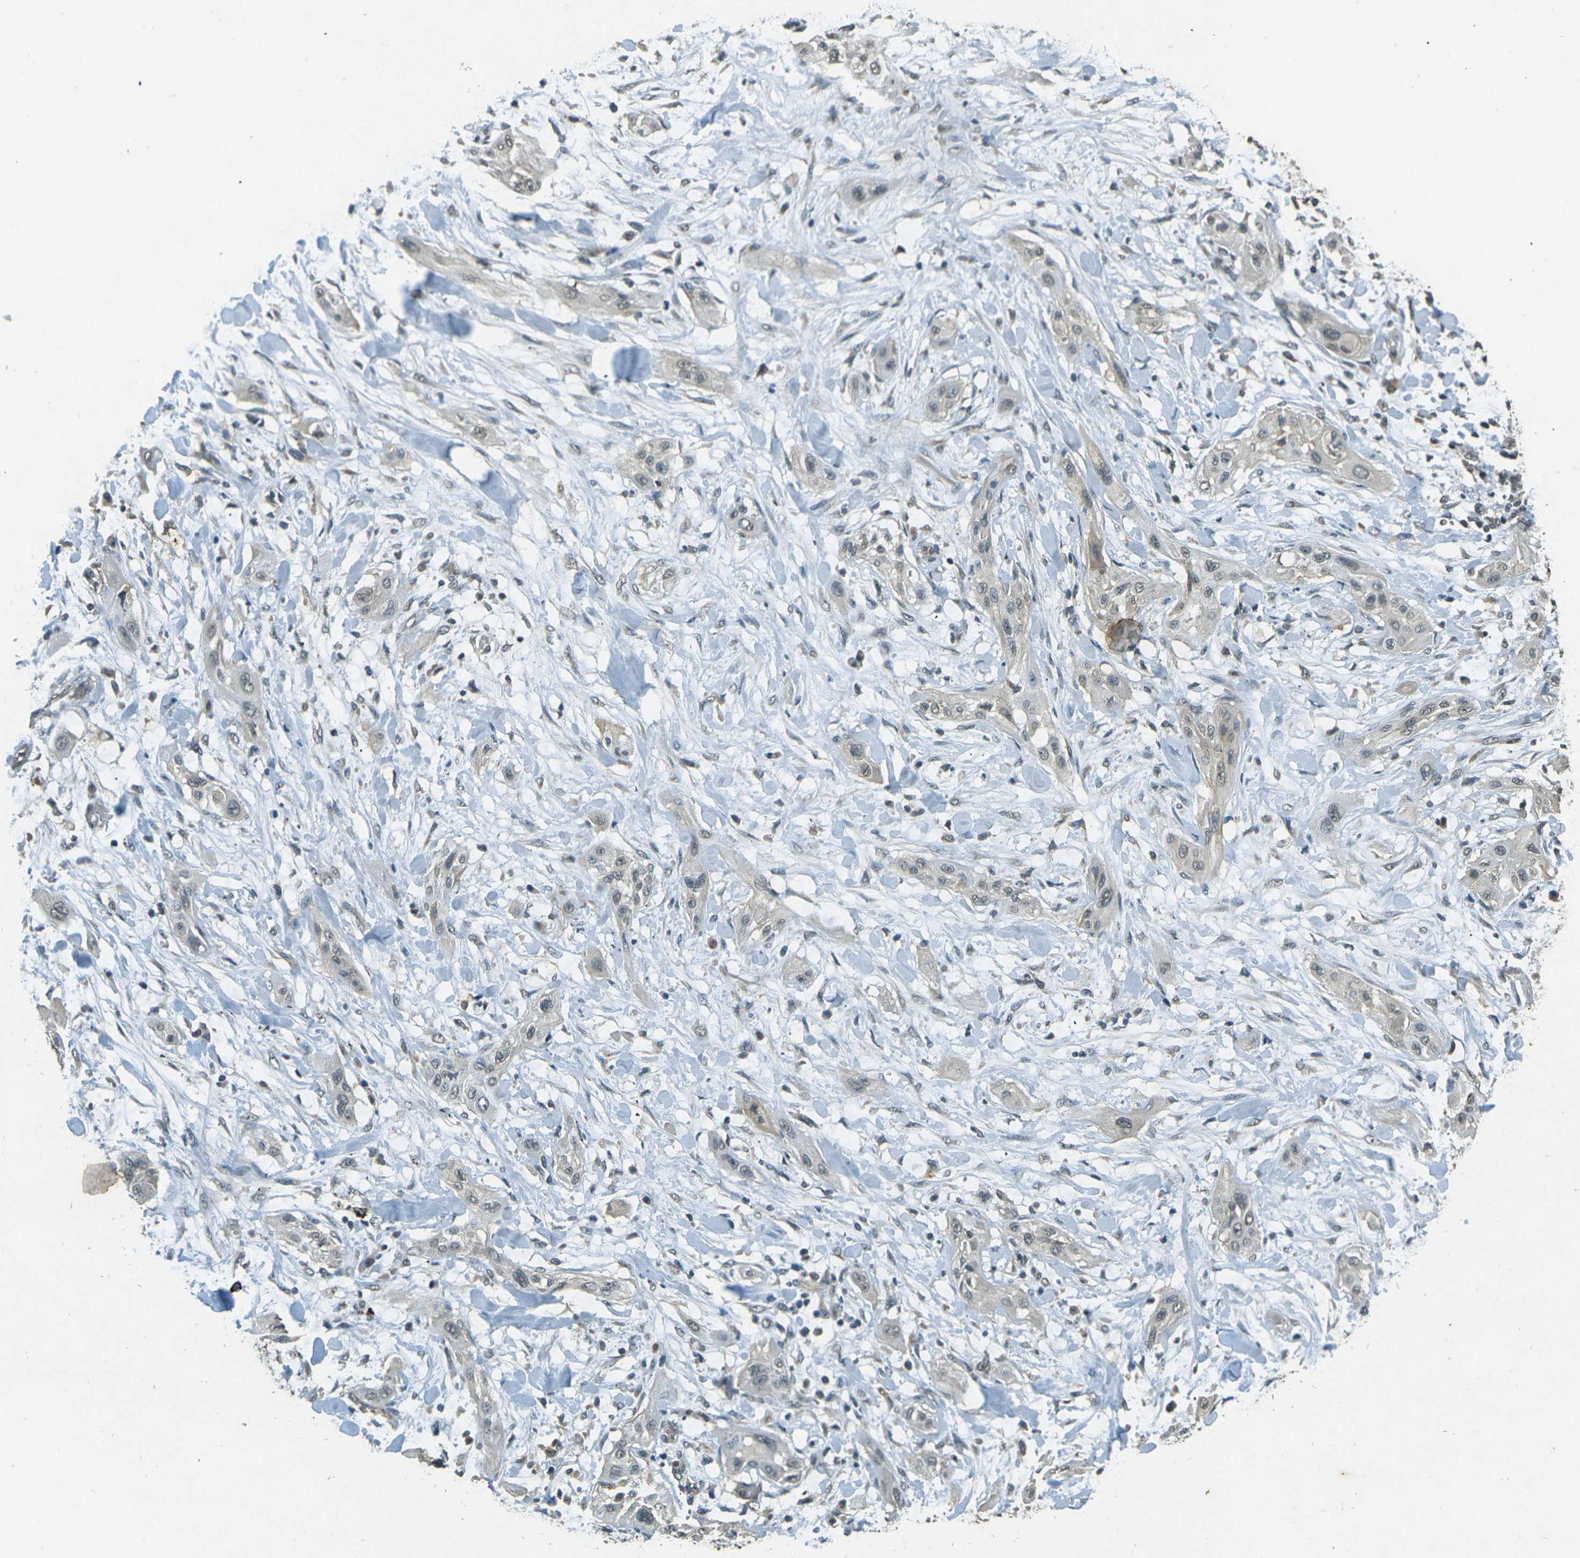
{"staining": {"intensity": "negative", "quantity": "none", "location": "none"}, "tissue": "lung cancer", "cell_type": "Tumor cells", "image_type": "cancer", "snomed": [{"axis": "morphology", "description": "Squamous cell carcinoma, NOS"}, {"axis": "topography", "description": "Lung"}], "caption": "IHC of lung squamous cell carcinoma exhibits no positivity in tumor cells. (IHC, brightfield microscopy, high magnification).", "gene": "PDE2A", "patient": {"sex": "female", "age": 47}}